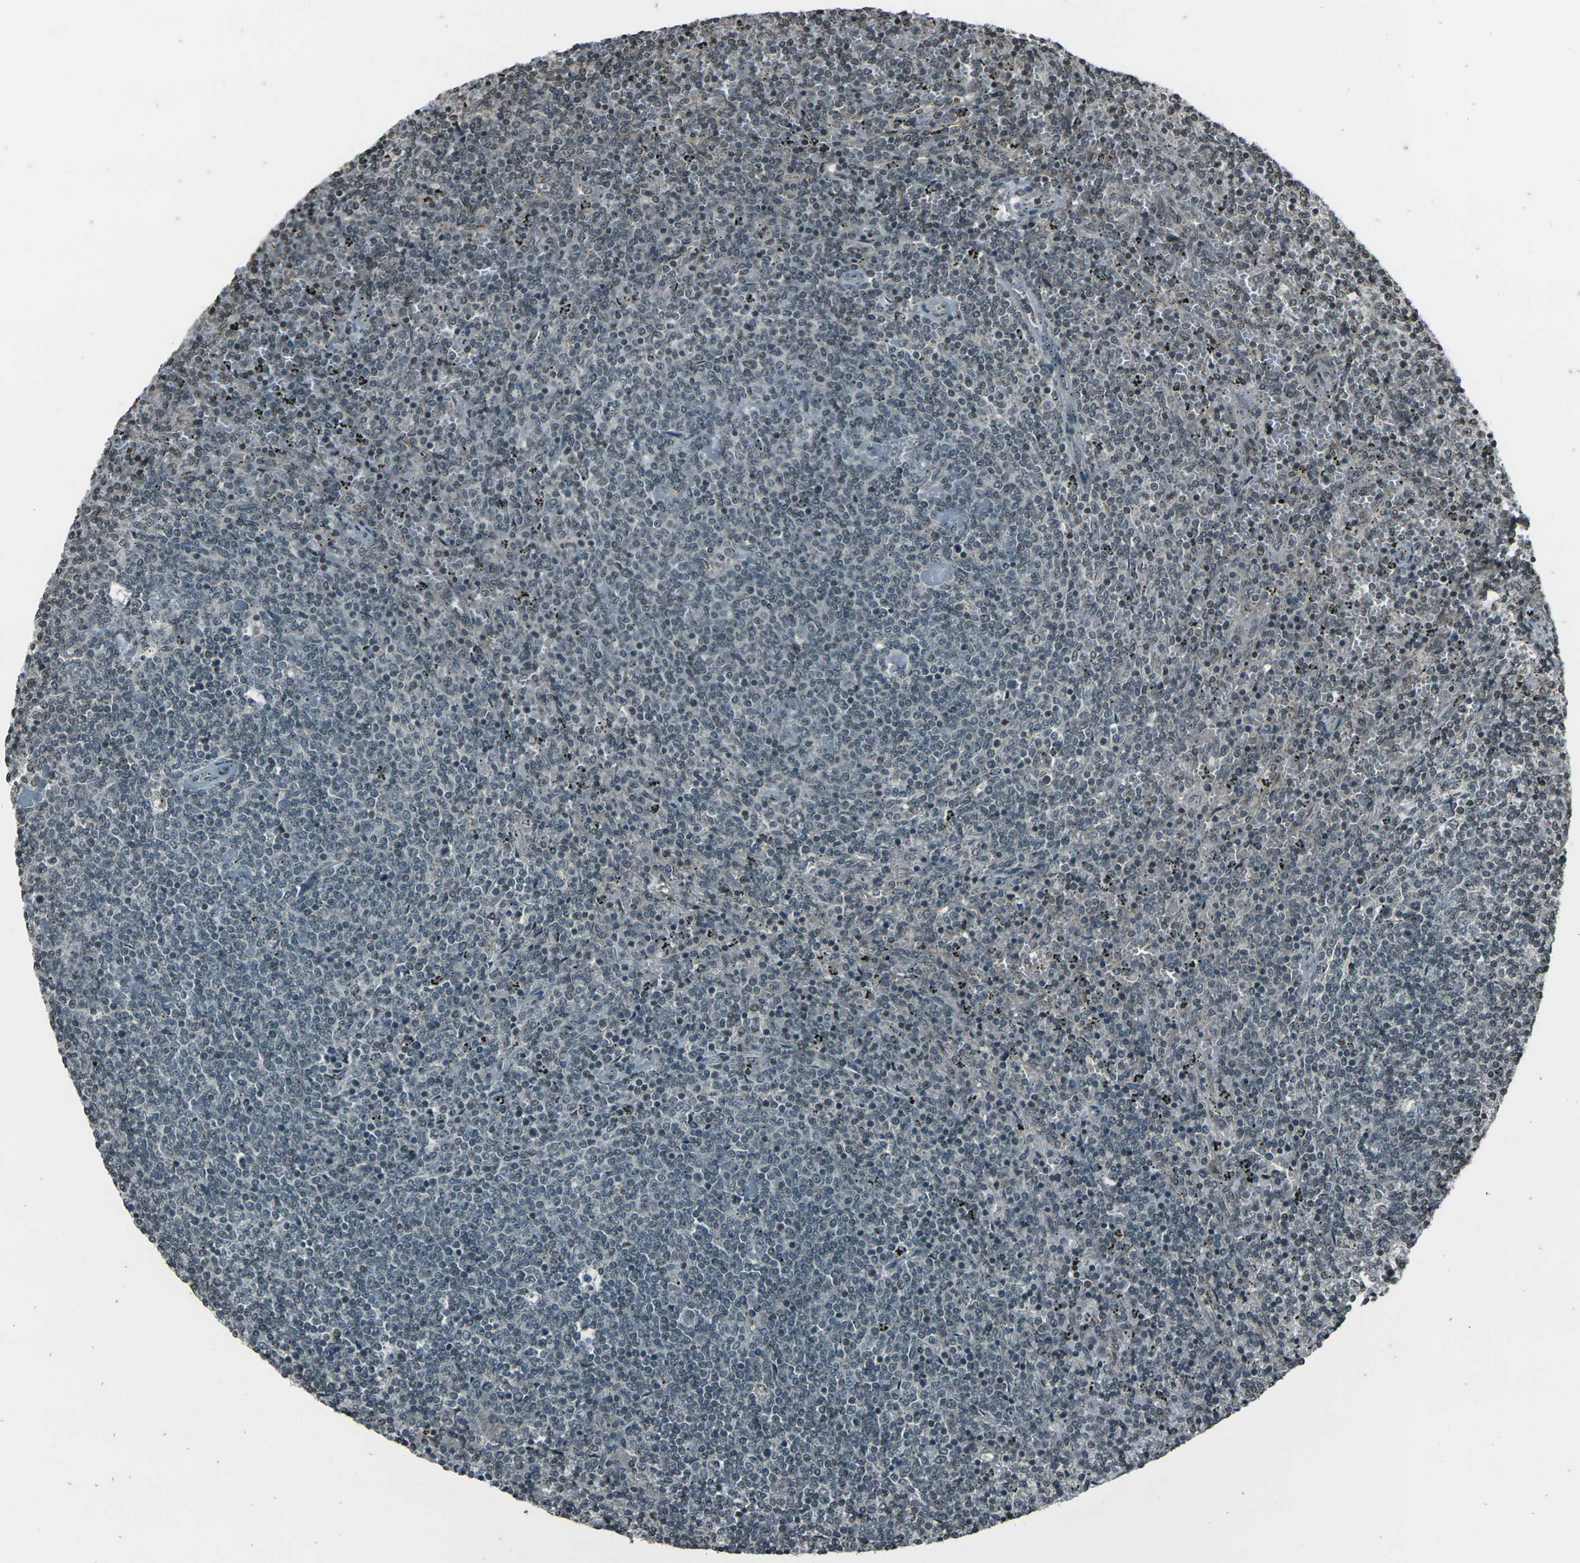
{"staining": {"intensity": "weak", "quantity": "25%-75%", "location": "nuclear"}, "tissue": "lymphoma", "cell_type": "Tumor cells", "image_type": "cancer", "snomed": [{"axis": "morphology", "description": "Malignant lymphoma, non-Hodgkin's type, Low grade"}, {"axis": "topography", "description": "Spleen"}], "caption": "Weak nuclear protein expression is seen in about 25%-75% of tumor cells in low-grade malignant lymphoma, non-Hodgkin's type.", "gene": "PRPF8", "patient": {"sex": "female", "age": 50}}